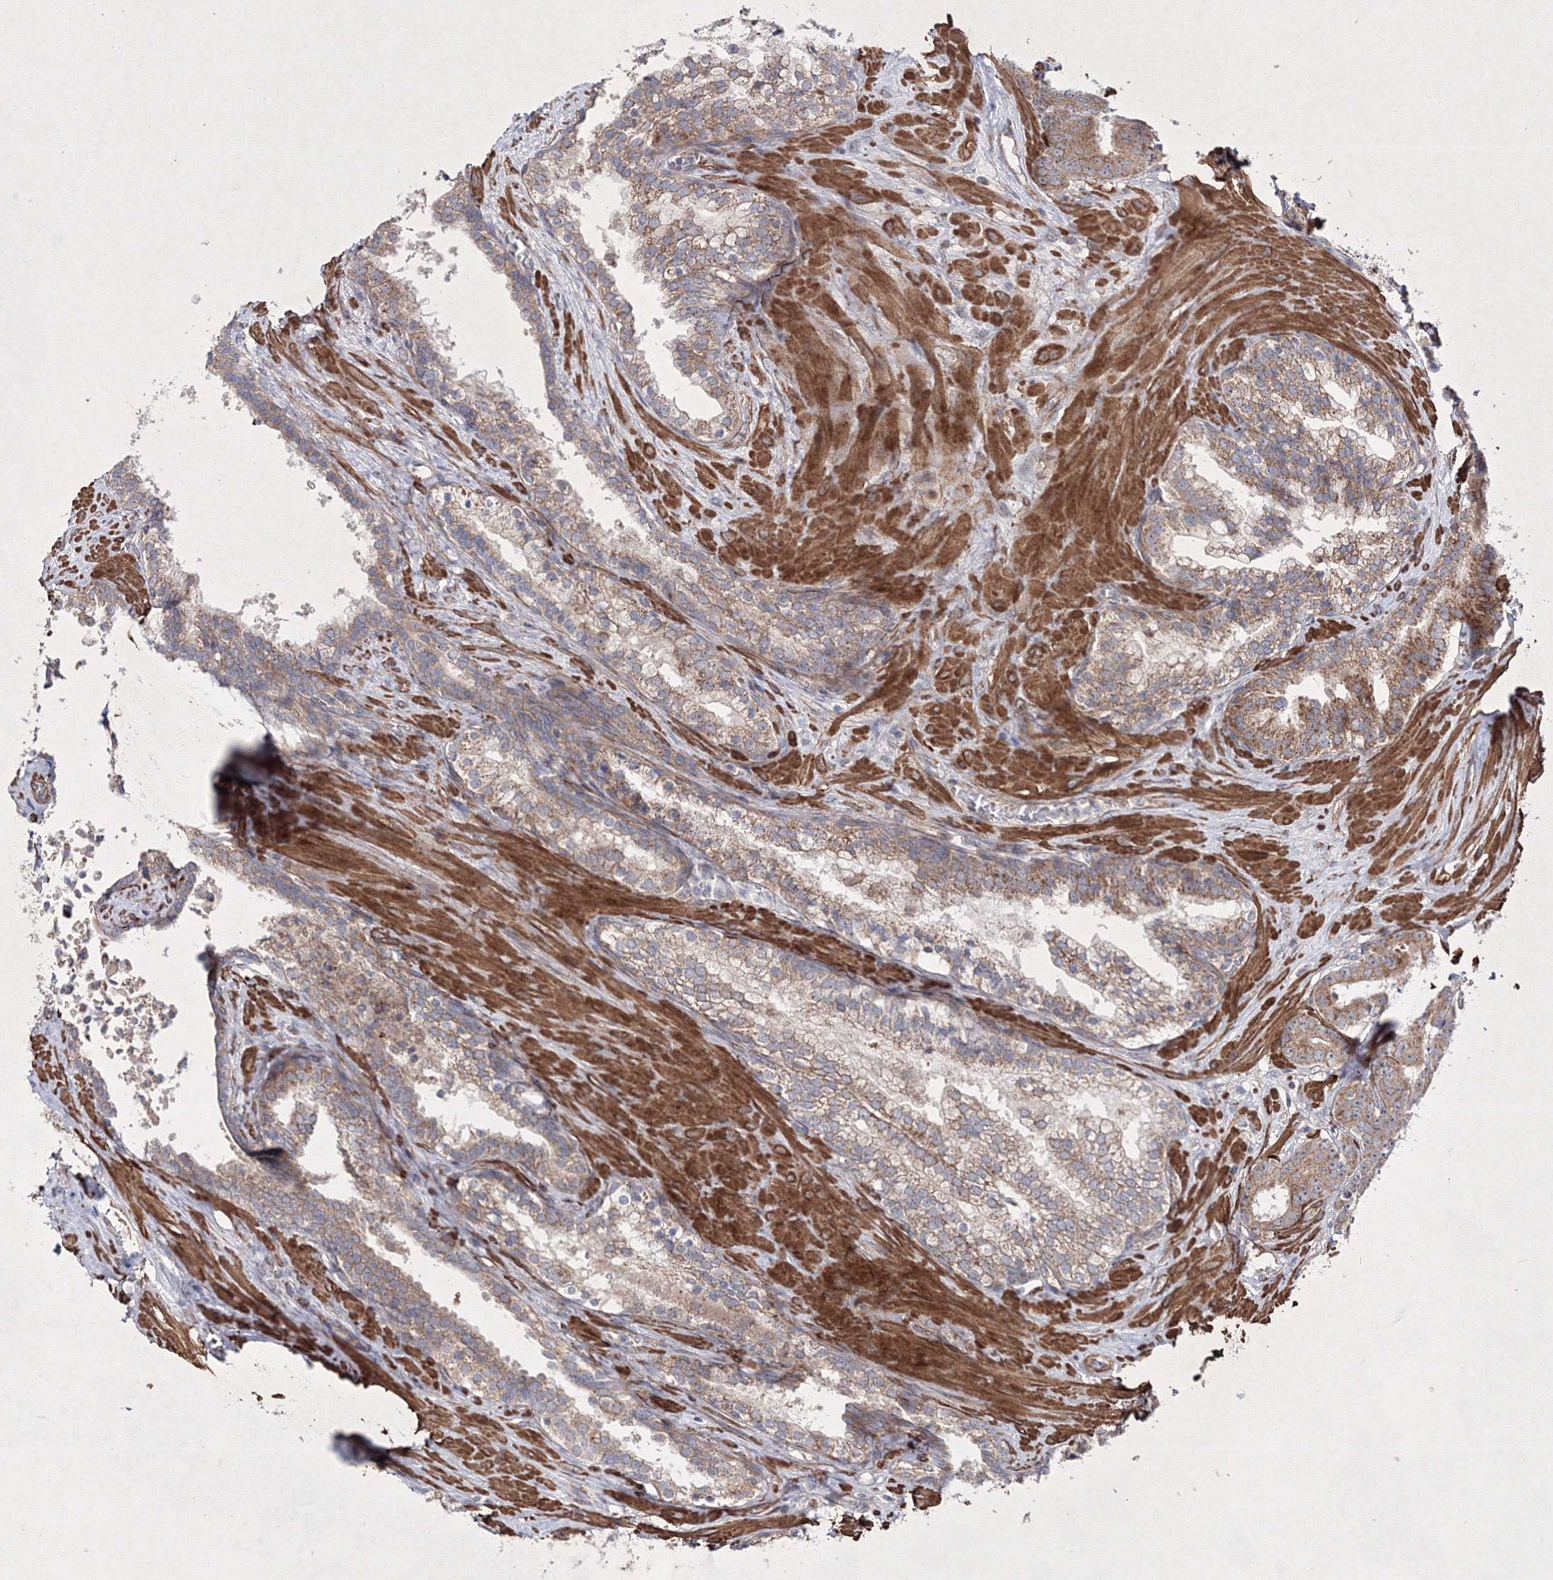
{"staining": {"intensity": "moderate", "quantity": ">75%", "location": "cytoplasmic/membranous"}, "tissue": "prostate cancer", "cell_type": "Tumor cells", "image_type": "cancer", "snomed": [{"axis": "morphology", "description": "Adenocarcinoma, High grade"}, {"axis": "topography", "description": "Prostate"}], "caption": "Immunohistochemistry (DAB (3,3'-diaminobenzidine)) staining of prostate cancer (high-grade adenocarcinoma) exhibits moderate cytoplasmic/membranous protein positivity in approximately >75% of tumor cells. (DAB (3,3'-diaminobenzidine) = brown stain, brightfield microscopy at high magnification).", "gene": "GFM1", "patient": {"sex": "male", "age": 57}}